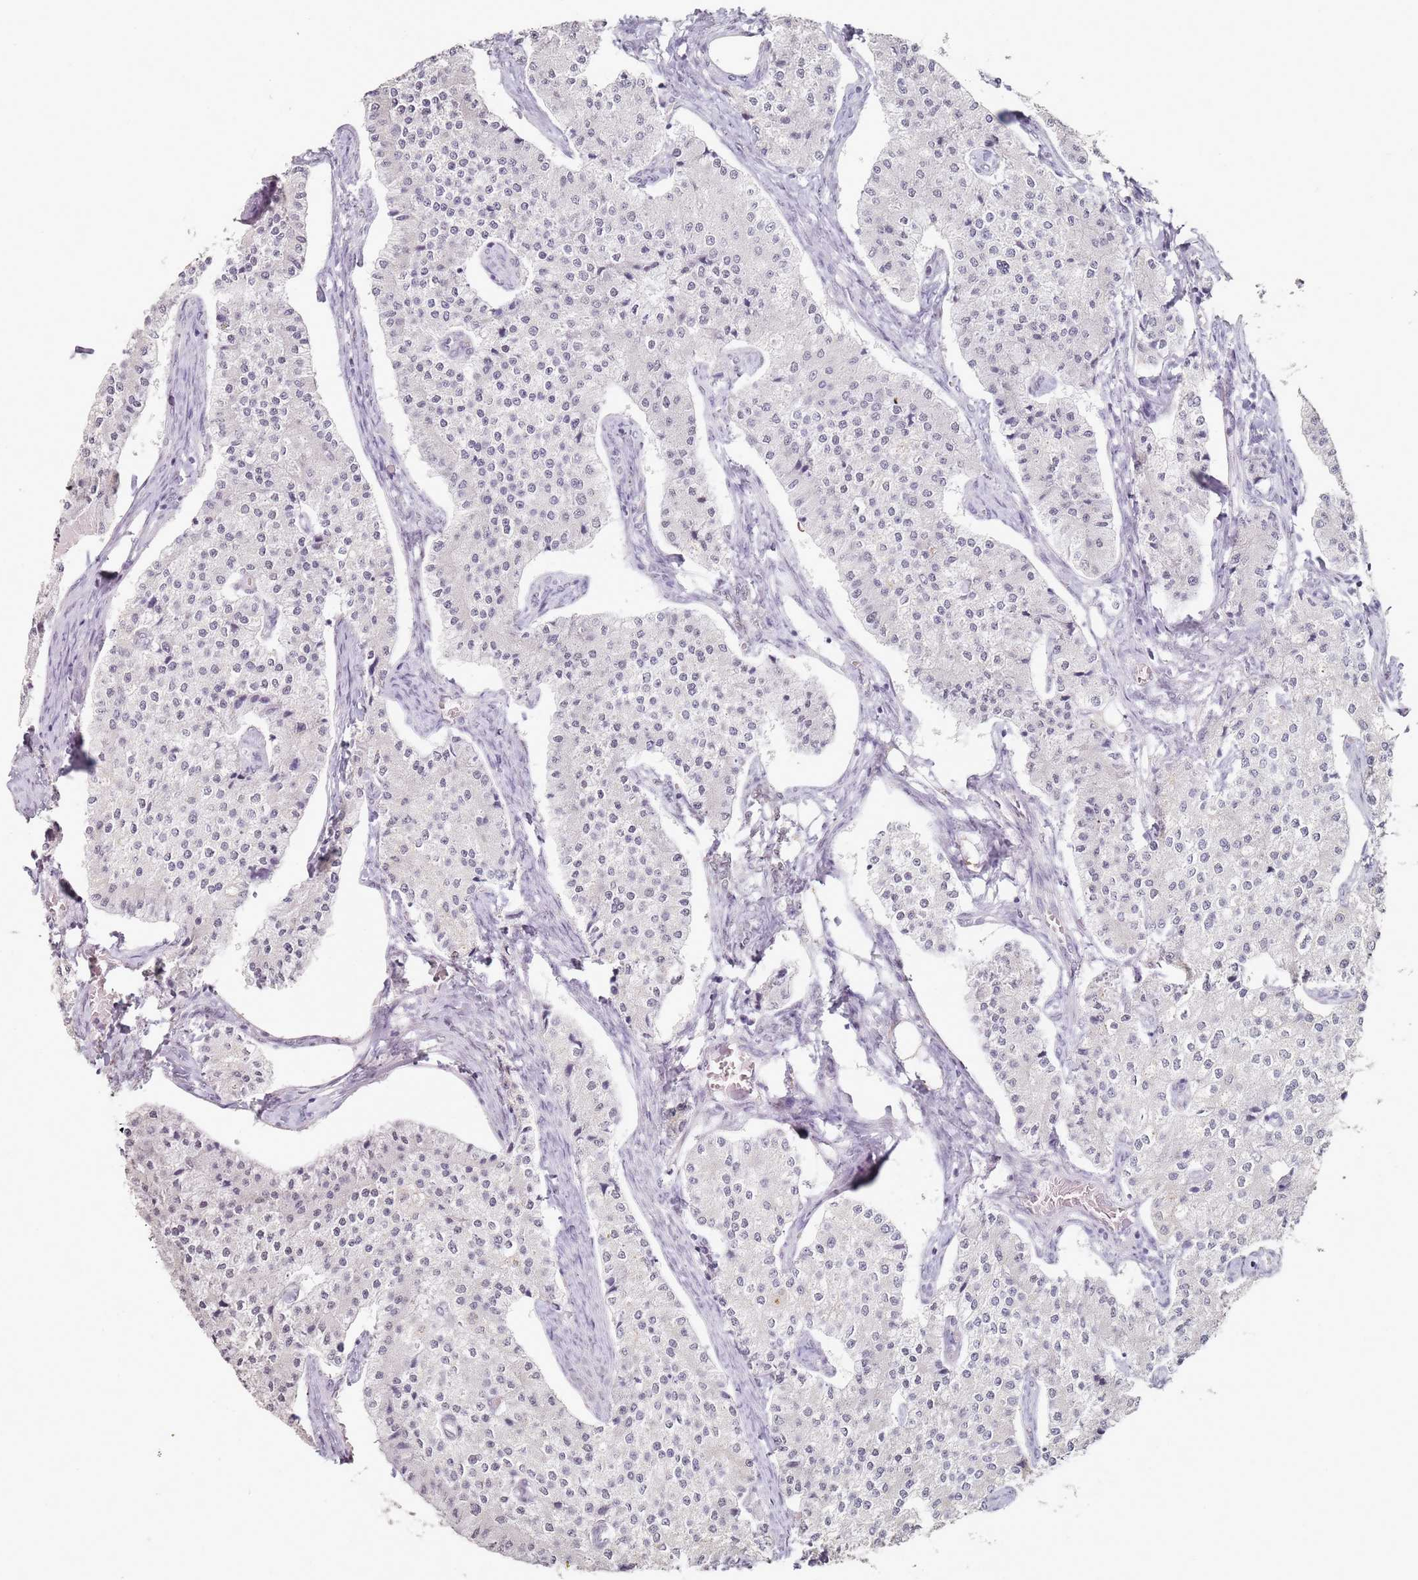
{"staining": {"intensity": "negative", "quantity": "none", "location": "none"}, "tissue": "carcinoid", "cell_type": "Tumor cells", "image_type": "cancer", "snomed": [{"axis": "morphology", "description": "Carcinoid, malignant, NOS"}, {"axis": "topography", "description": "Colon"}], "caption": "DAB (3,3'-diaminobenzidine) immunohistochemical staining of human carcinoid exhibits no significant positivity in tumor cells.", "gene": "DNAH11", "patient": {"sex": "female", "age": 52}}